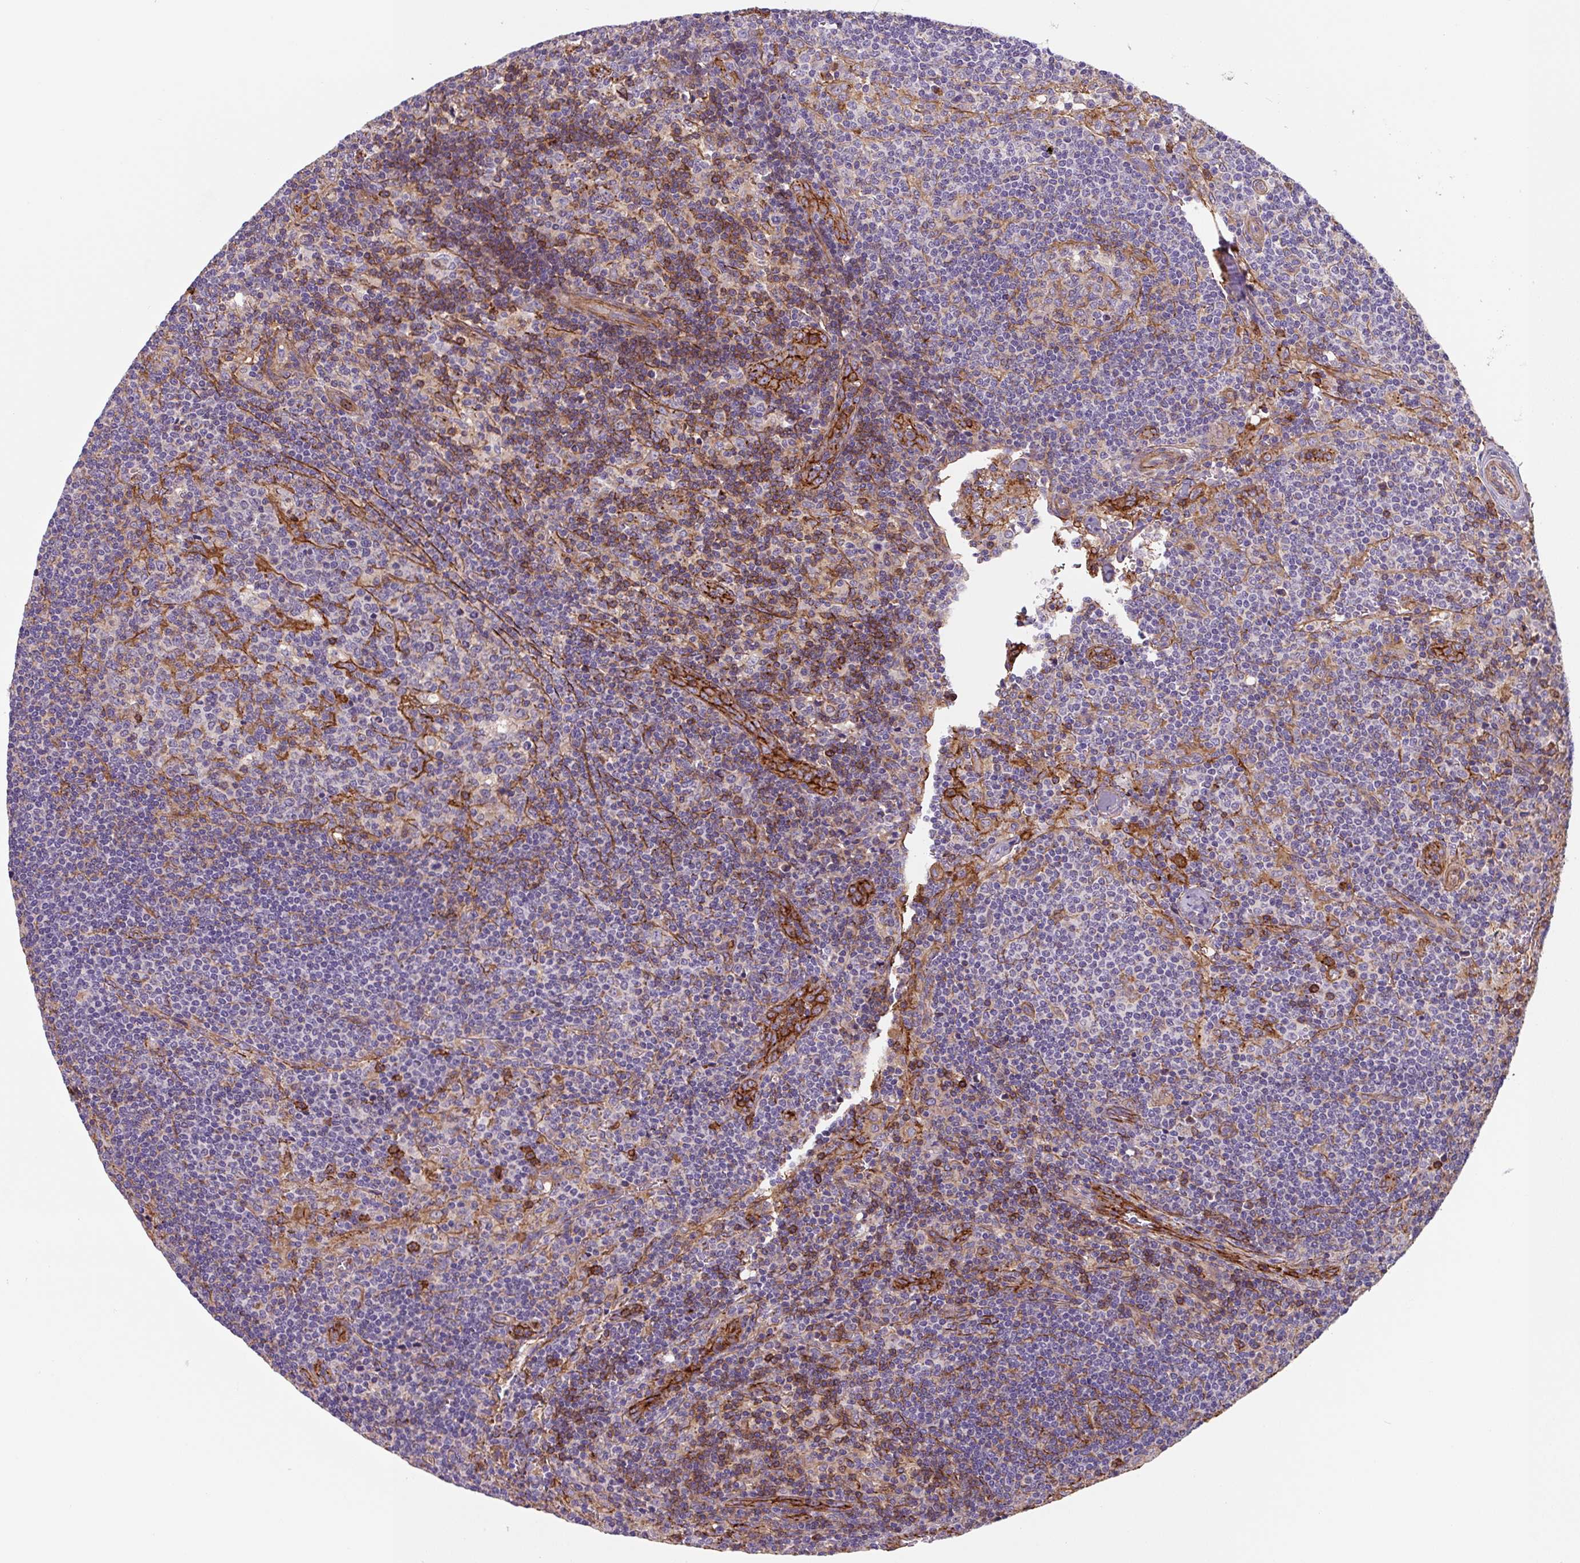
{"staining": {"intensity": "moderate", "quantity": "<25%", "location": "cytoplasmic/membranous"}, "tissue": "lymph node", "cell_type": "Germinal center cells", "image_type": "normal", "snomed": [{"axis": "morphology", "description": "Normal tissue, NOS"}, {"axis": "topography", "description": "Lymph node"}], "caption": "Moderate cytoplasmic/membranous staining for a protein is identified in approximately <25% of germinal center cells of benign lymph node using IHC.", "gene": "DHFR2", "patient": {"sex": "female", "age": 45}}